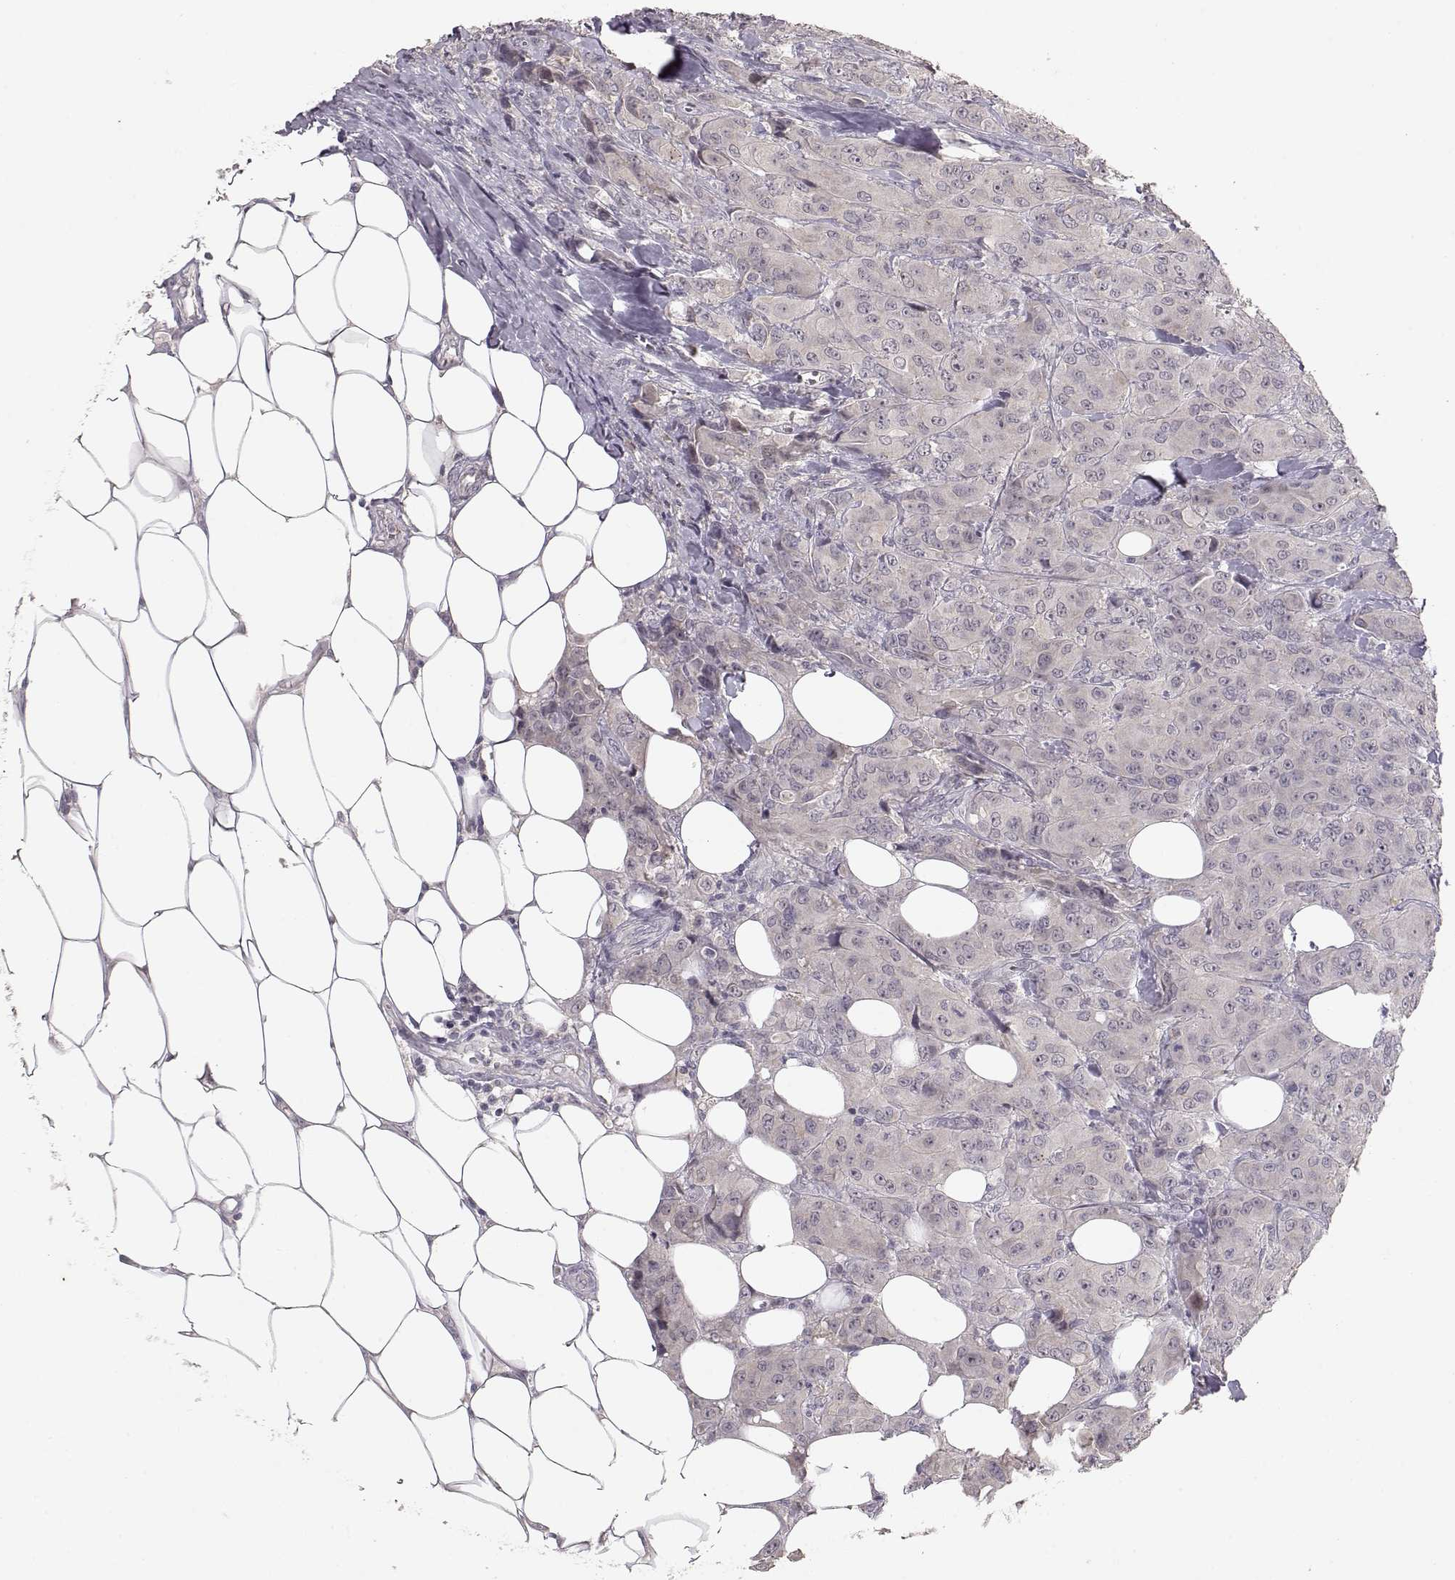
{"staining": {"intensity": "negative", "quantity": "none", "location": "none"}, "tissue": "breast cancer", "cell_type": "Tumor cells", "image_type": "cancer", "snomed": [{"axis": "morphology", "description": "Duct carcinoma"}, {"axis": "topography", "description": "Breast"}], "caption": "This is an immunohistochemistry (IHC) micrograph of breast infiltrating ductal carcinoma. There is no expression in tumor cells.", "gene": "PNMT", "patient": {"sex": "female", "age": 43}}